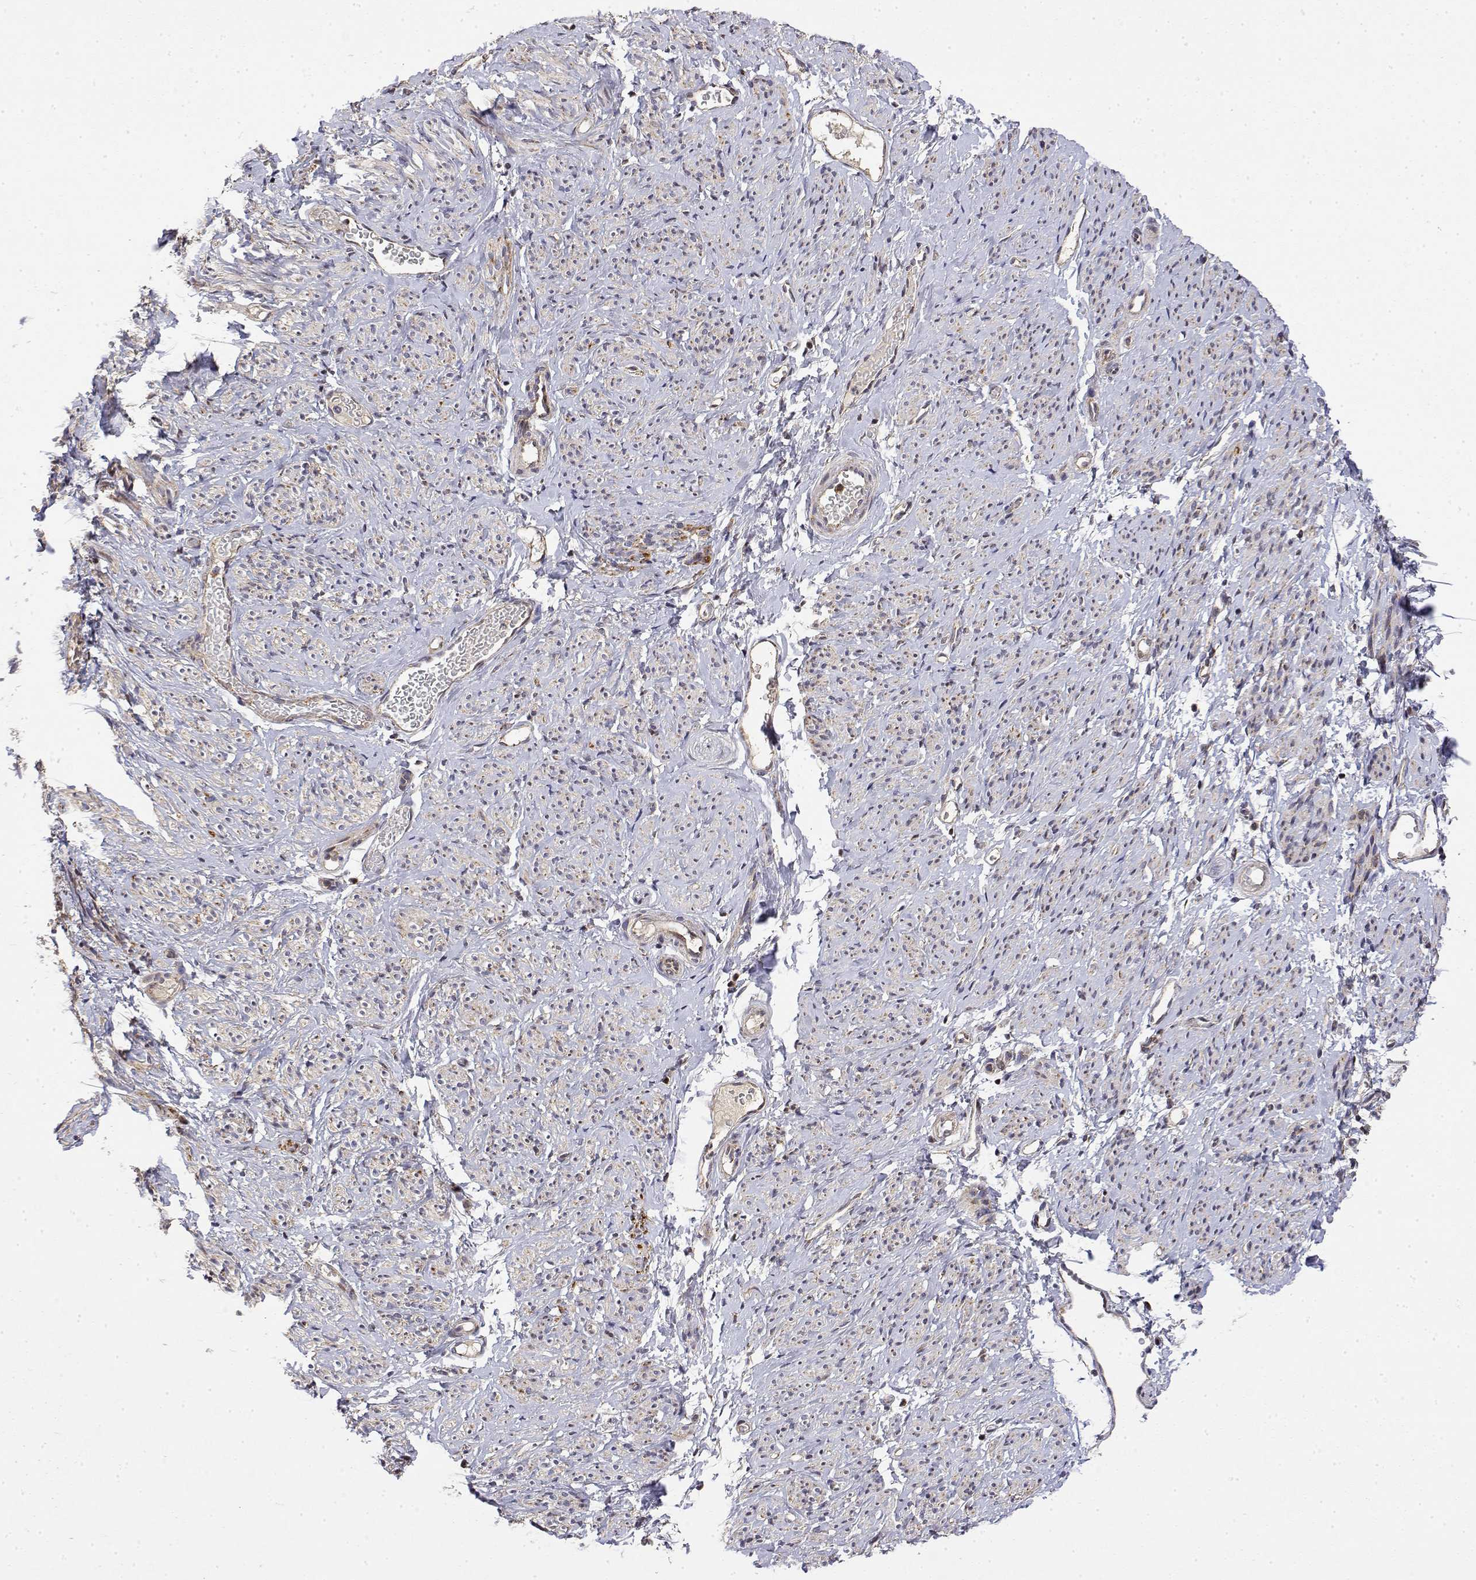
{"staining": {"intensity": "weak", "quantity": "<25%", "location": "cytoplasmic/membranous"}, "tissue": "smooth muscle", "cell_type": "Smooth muscle cells", "image_type": "normal", "snomed": [{"axis": "morphology", "description": "Normal tissue, NOS"}, {"axis": "topography", "description": "Smooth muscle"}], "caption": "Smooth muscle stained for a protein using immunohistochemistry (IHC) demonstrates no positivity smooth muscle cells.", "gene": "GADD45GIP1", "patient": {"sex": "female", "age": 65}}